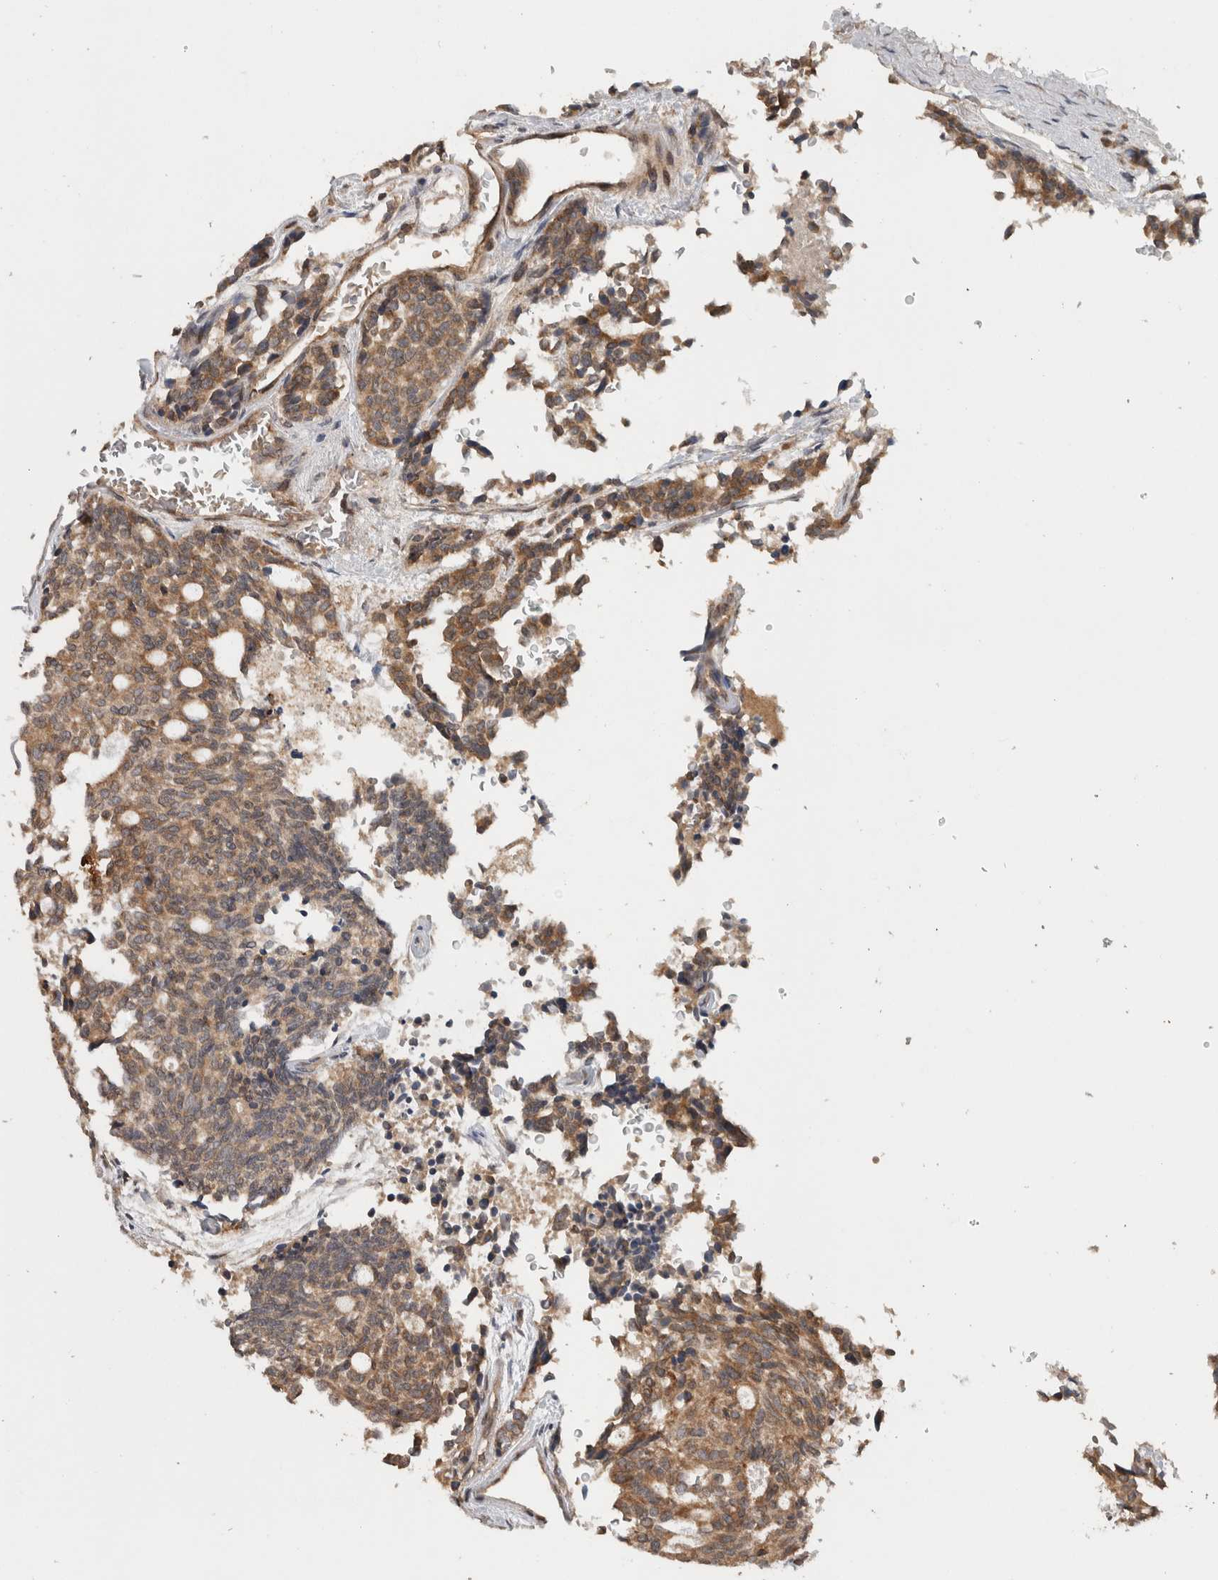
{"staining": {"intensity": "weak", "quantity": ">75%", "location": "cytoplasmic/membranous"}, "tissue": "carcinoid", "cell_type": "Tumor cells", "image_type": "cancer", "snomed": [{"axis": "morphology", "description": "Carcinoid, malignant, NOS"}, {"axis": "topography", "description": "Pancreas"}], "caption": "High-power microscopy captured an immunohistochemistry (IHC) photomicrograph of carcinoid, revealing weak cytoplasmic/membranous expression in about >75% of tumor cells.", "gene": "HMOX2", "patient": {"sex": "female", "age": 54}}